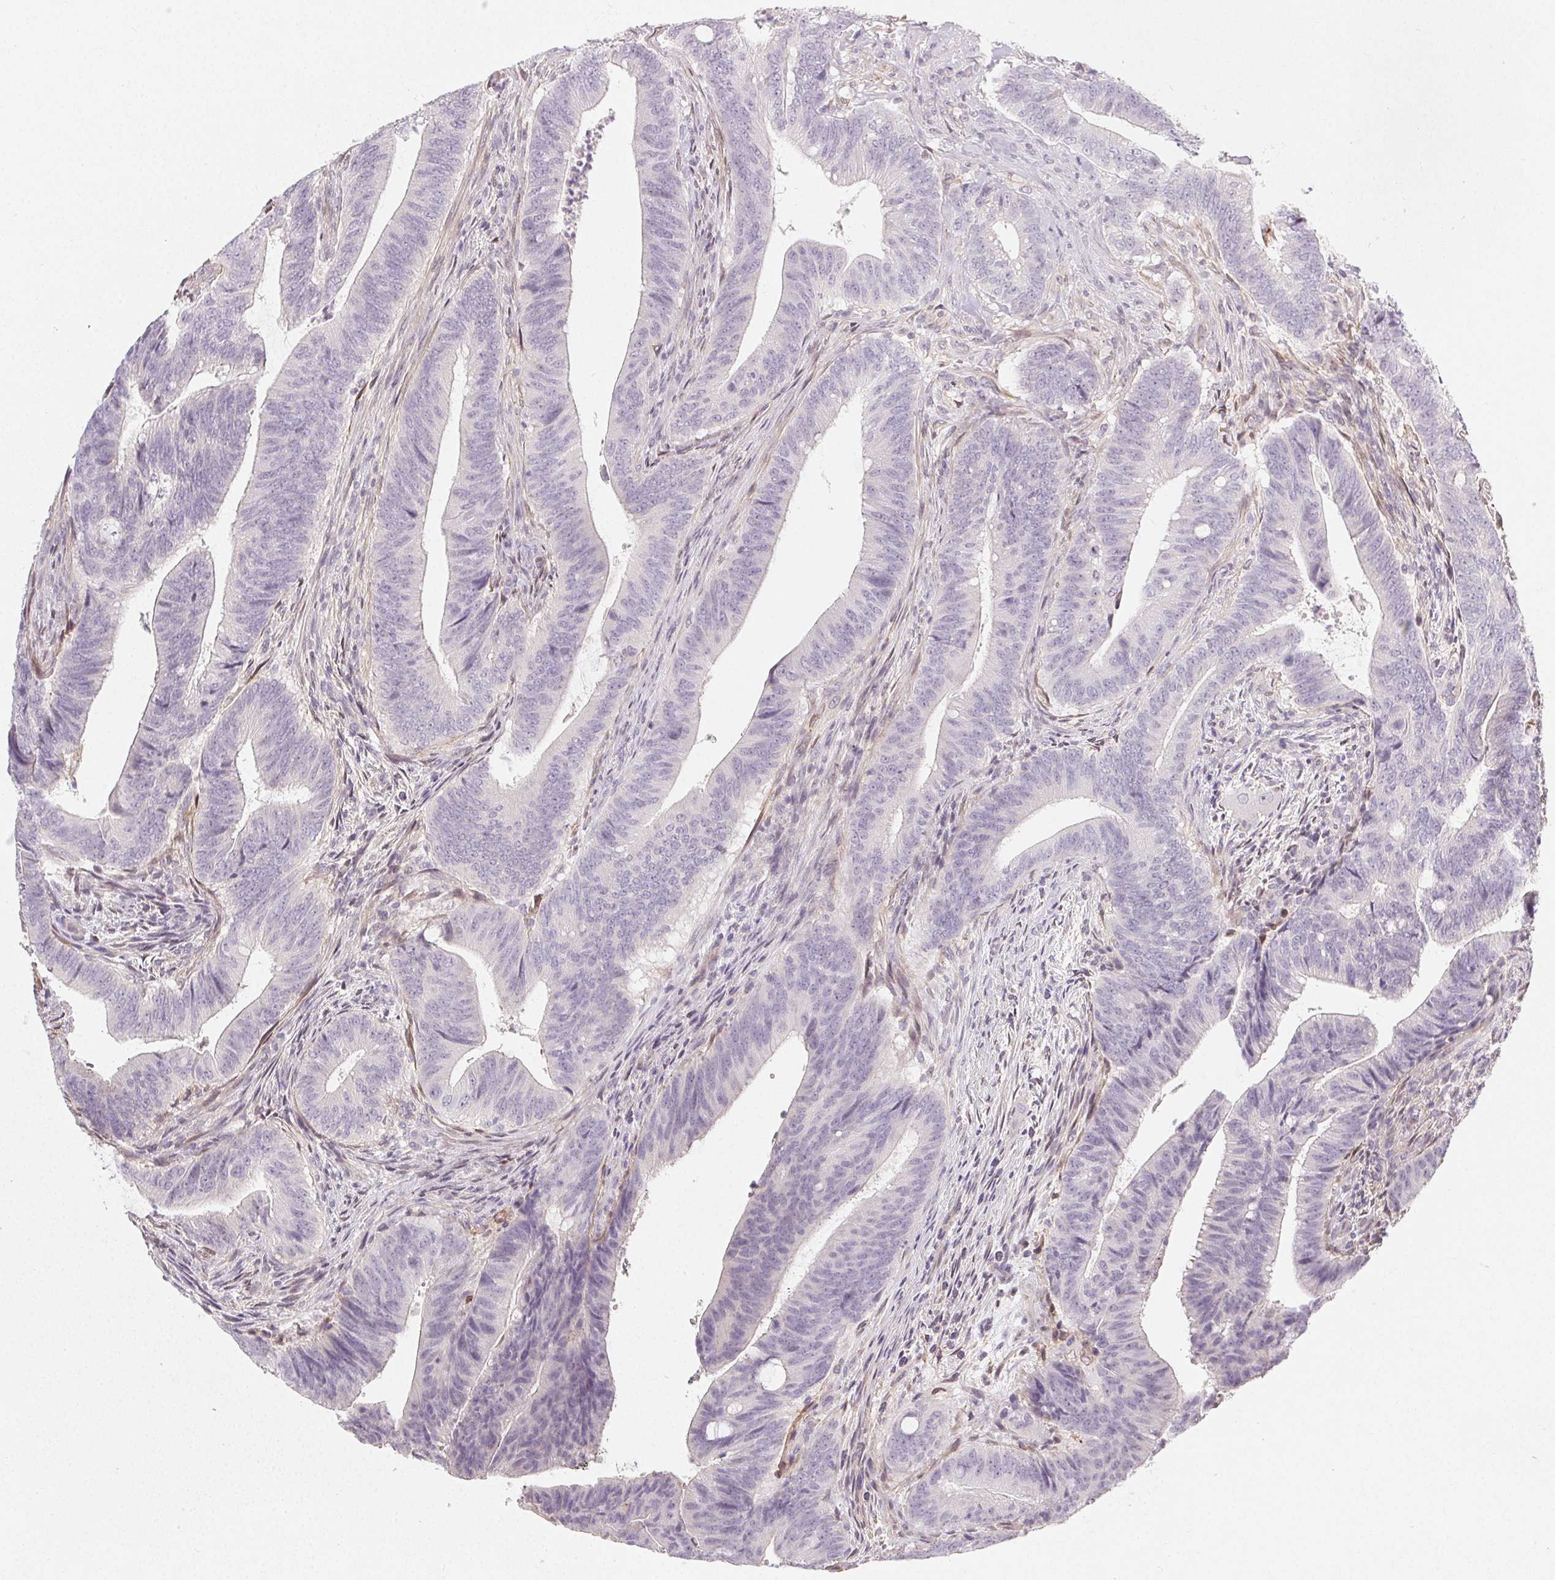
{"staining": {"intensity": "negative", "quantity": "none", "location": "none"}, "tissue": "colorectal cancer", "cell_type": "Tumor cells", "image_type": "cancer", "snomed": [{"axis": "morphology", "description": "Adenocarcinoma, NOS"}, {"axis": "topography", "description": "Colon"}], "caption": "Protein analysis of colorectal cancer (adenocarcinoma) reveals no significant expression in tumor cells.", "gene": "LRRC23", "patient": {"sex": "female", "age": 43}}